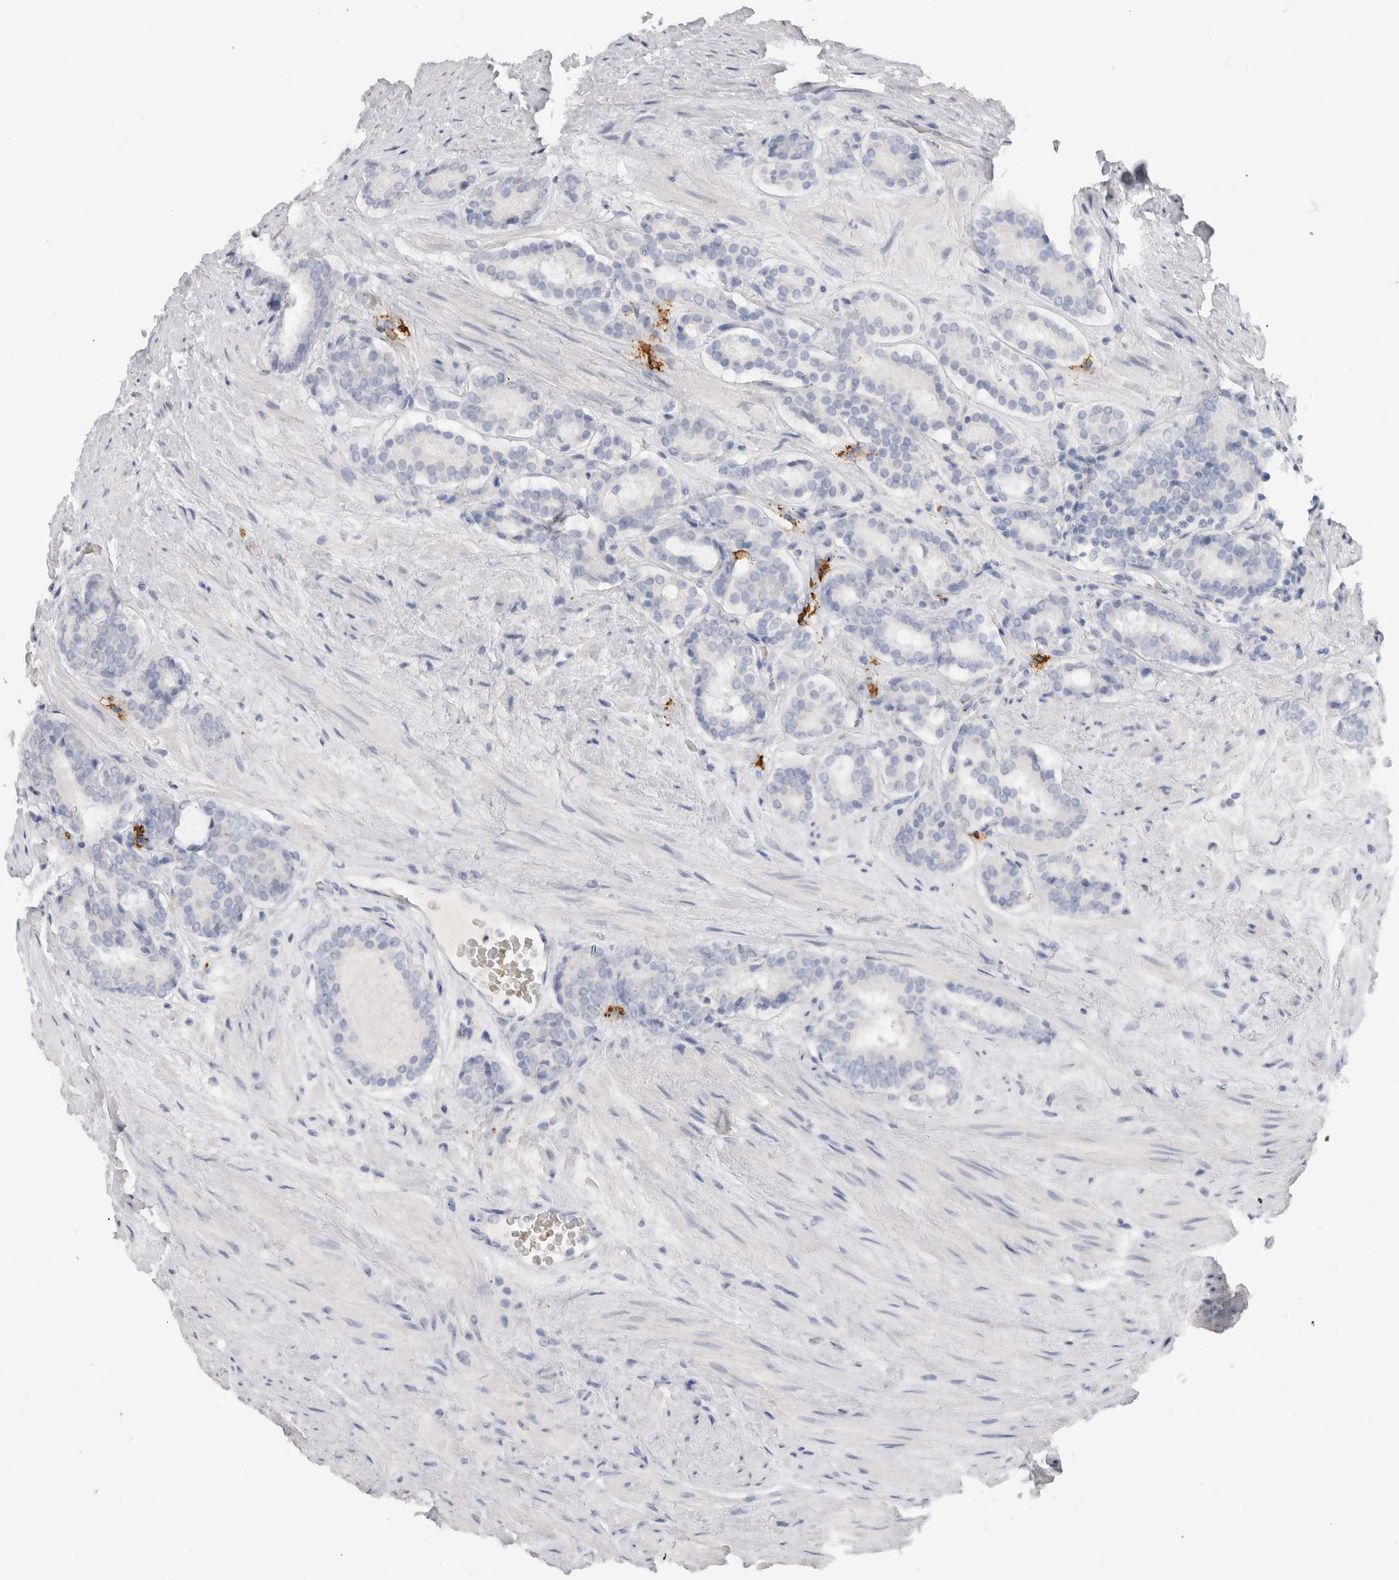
{"staining": {"intensity": "negative", "quantity": "none", "location": "none"}, "tissue": "prostate cancer", "cell_type": "Tumor cells", "image_type": "cancer", "snomed": [{"axis": "morphology", "description": "Adenocarcinoma, Low grade"}, {"axis": "topography", "description": "Prostate"}], "caption": "Immunohistochemistry (IHC) histopathology image of prostate cancer (low-grade adenocarcinoma) stained for a protein (brown), which displays no staining in tumor cells. (DAB immunohistochemistry (IHC), high magnification).", "gene": "CD38", "patient": {"sex": "male", "age": 69}}